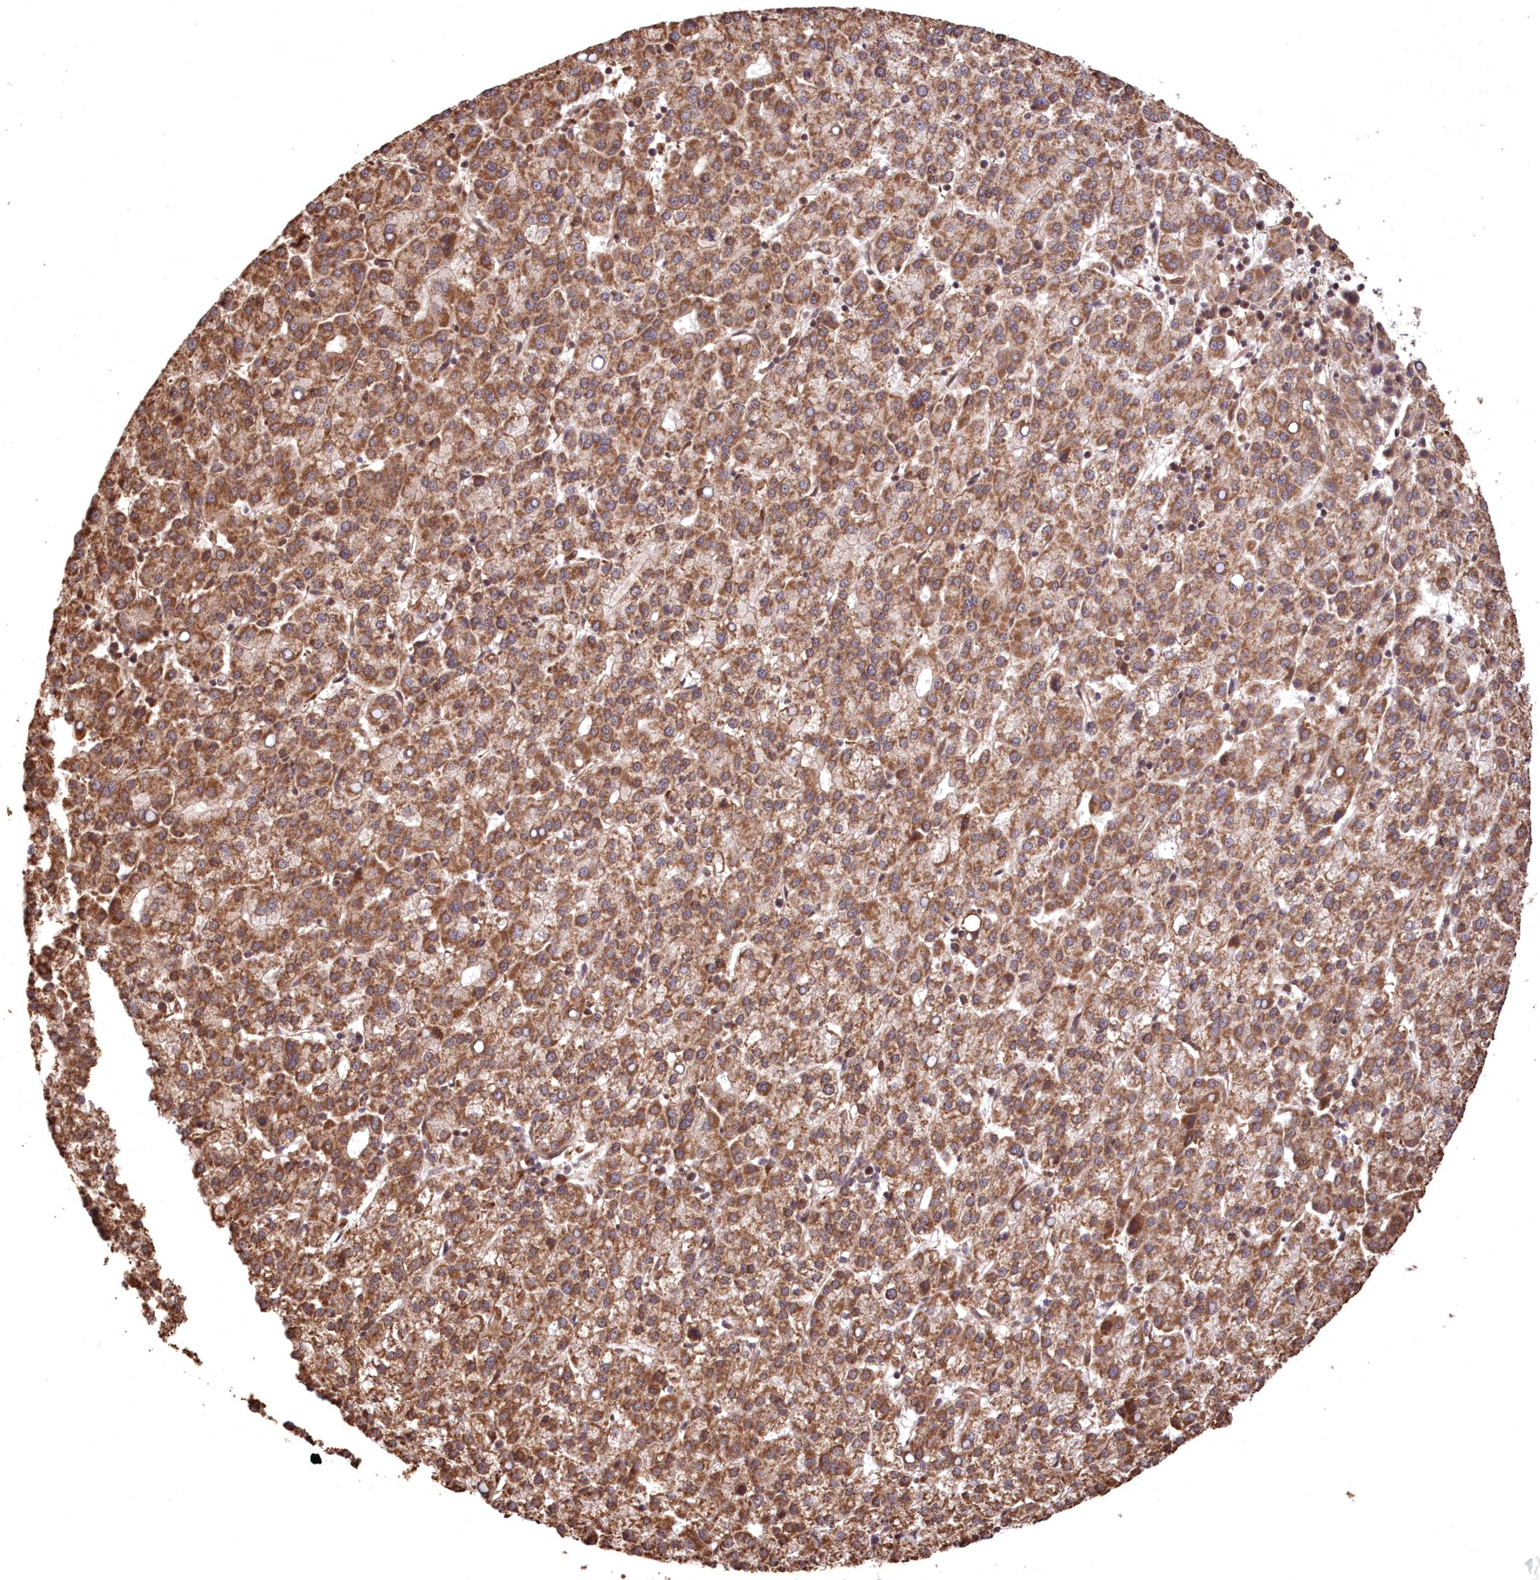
{"staining": {"intensity": "moderate", "quantity": ">75%", "location": "cytoplasmic/membranous"}, "tissue": "liver cancer", "cell_type": "Tumor cells", "image_type": "cancer", "snomed": [{"axis": "morphology", "description": "Carcinoma, Hepatocellular, NOS"}, {"axis": "topography", "description": "Liver"}], "caption": "An IHC photomicrograph of tumor tissue is shown. Protein staining in brown labels moderate cytoplasmic/membranous positivity in hepatocellular carcinoma (liver) within tumor cells. Nuclei are stained in blue.", "gene": "PCBP1", "patient": {"sex": "female", "age": 58}}